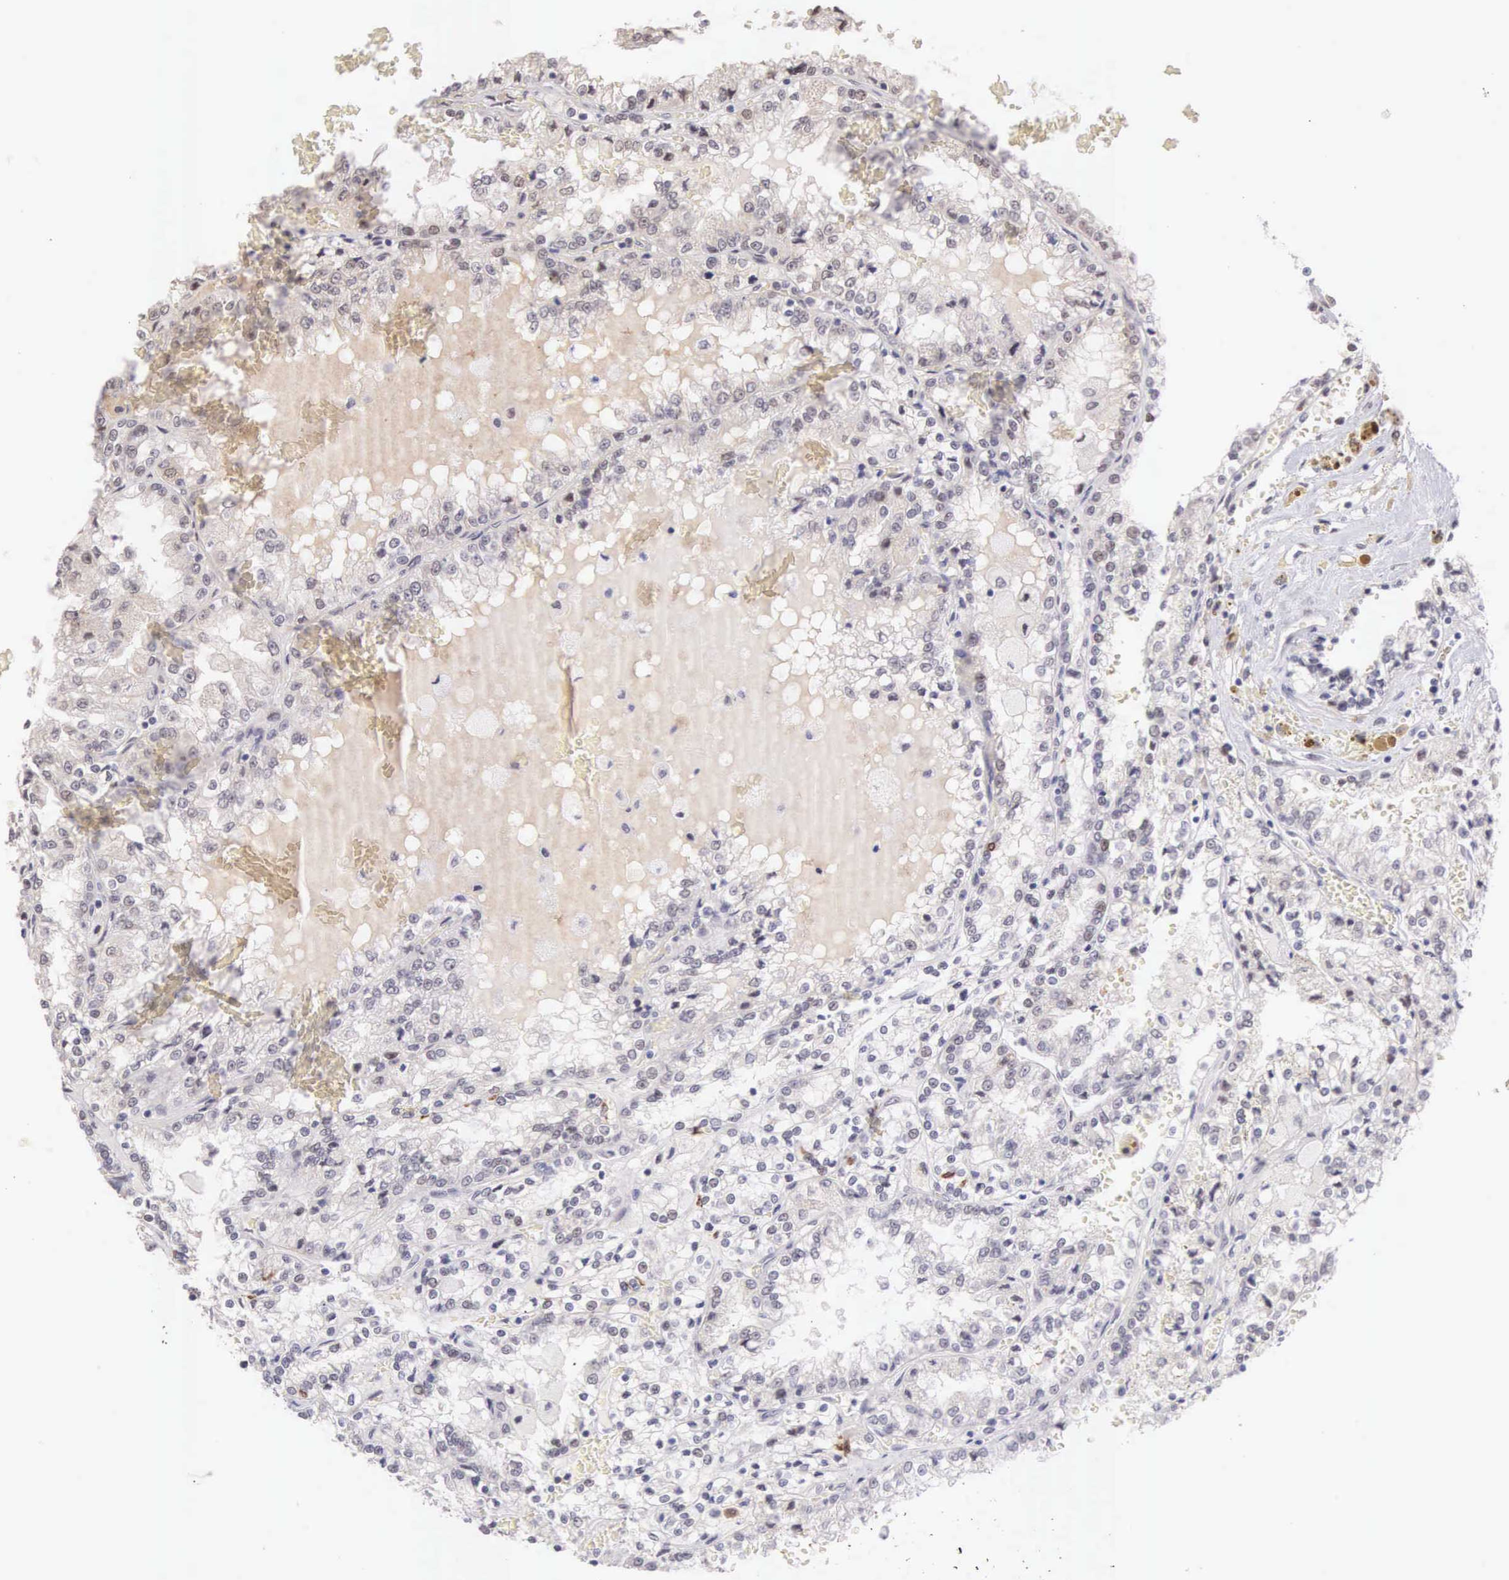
{"staining": {"intensity": "weak", "quantity": "<25%", "location": "nuclear"}, "tissue": "renal cancer", "cell_type": "Tumor cells", "image_type": "cancer", "snomed": [{"axis": "morphology", "description": "Adenocarcinoma, NOS"}, {"axis": "topography", "description": "Kidney"}], "caption": "DAB (3,3'-diaminobenzidine) immunohistochemical staining of renal cancer demonstrates no significant expression in tumor cells.", "gene": "HMGXB4", "patient": {"sex": "female", "age": 56}}